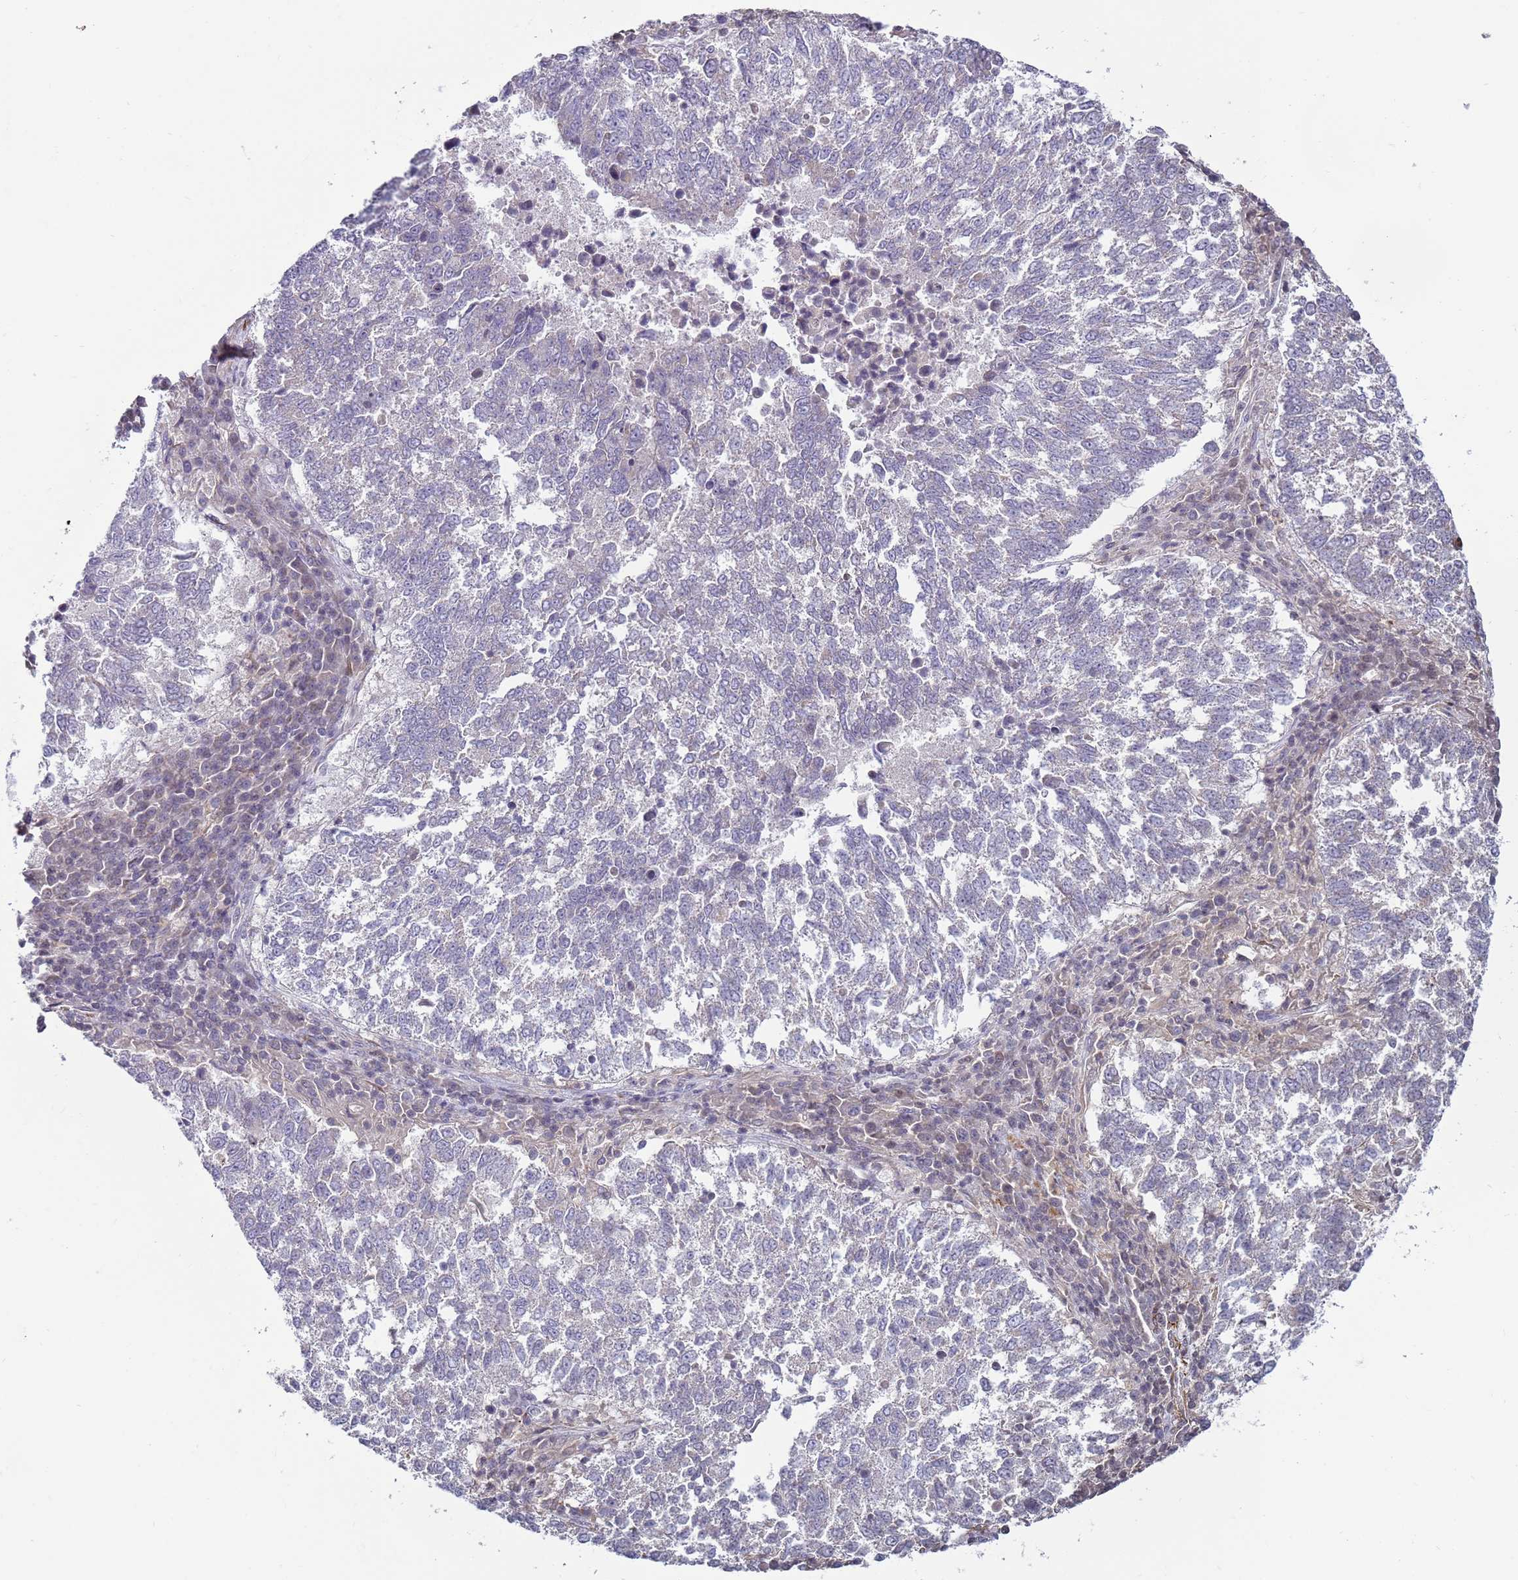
{"staining": {"intensity": "negative", "quantity": "none", "location": "none"}, "tissue": "lung cancer", "cell_type": "Tumor cells", "image_type": "cancer", "snomed": [{"axis": "morphology", "description": "Squamous cell carcinoma, NOS"}, {"axis": "topography", "description": "Lung"}], "caption": "Immunohistochemical staining of human lung squamous cell carcinoma displays no significant positivity in tumor cells. (Brightfield microscopy of DAB immunohistochemistry (IHC) at high magnification).", "gene": "SNAPC4", "patient": {"sex": "male", "age": 73}}